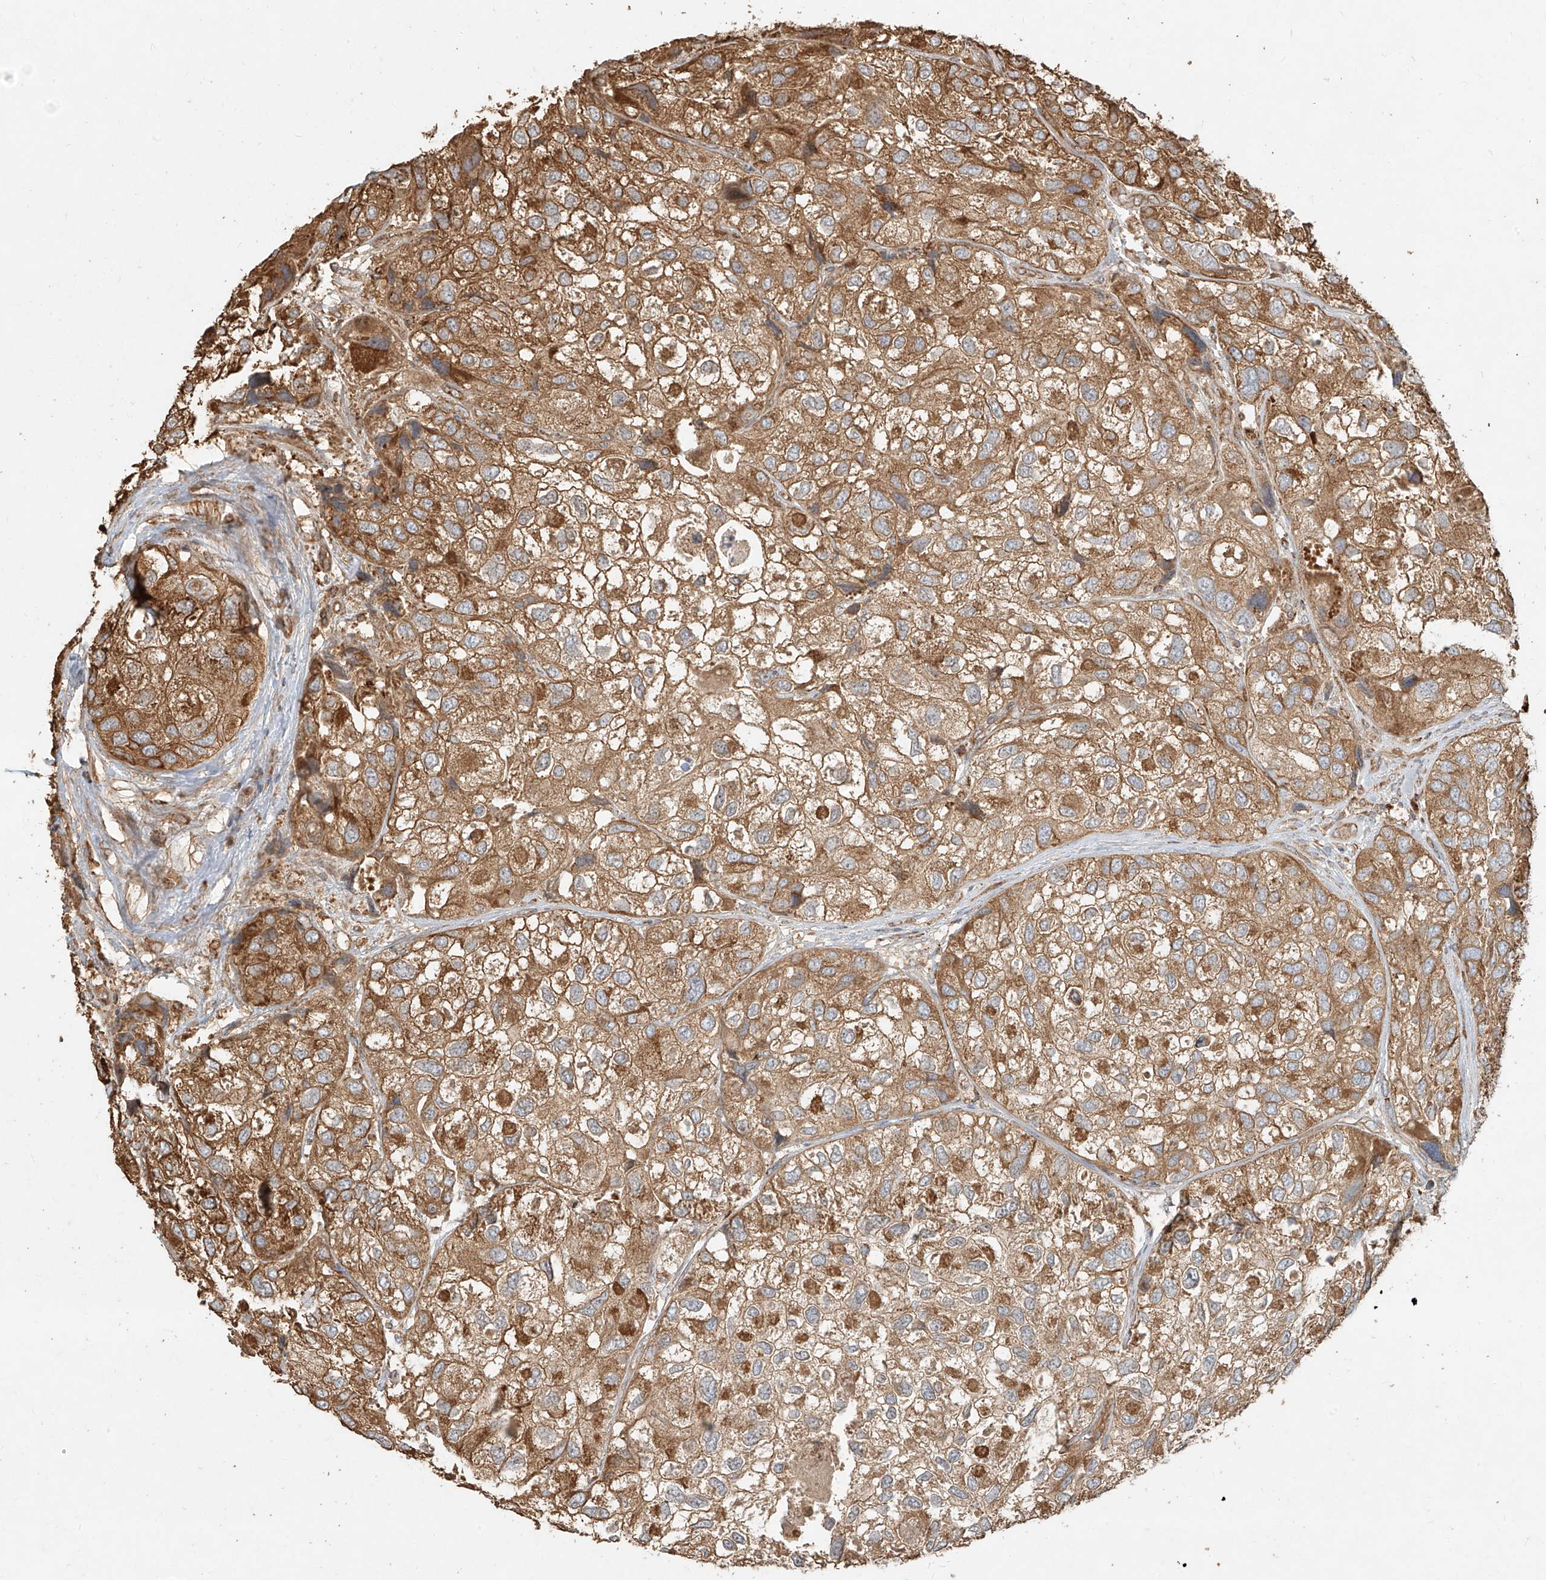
{"staining": {"intensity": "moderate", "quantity": ">75%", "location": "cytoplasmic/membranous"}, "tissue": "urothelial cancer", "cell_type": "Tumor cells", "image_type": "cancer", "snomed": [{"axis": "morphology", "description": "Urothelial carcinoma, High grade"}, {"axis": "topography", "description": "Urinary bladder"}], "caption": "High-grade urothelial carcinoma stained with IHC reveals moderate cytoplasmic/membranous positivity in approximately >75% of tumor cells.", "gene": "EFNB1", "patient": {"sex": "female", "age": 64}}